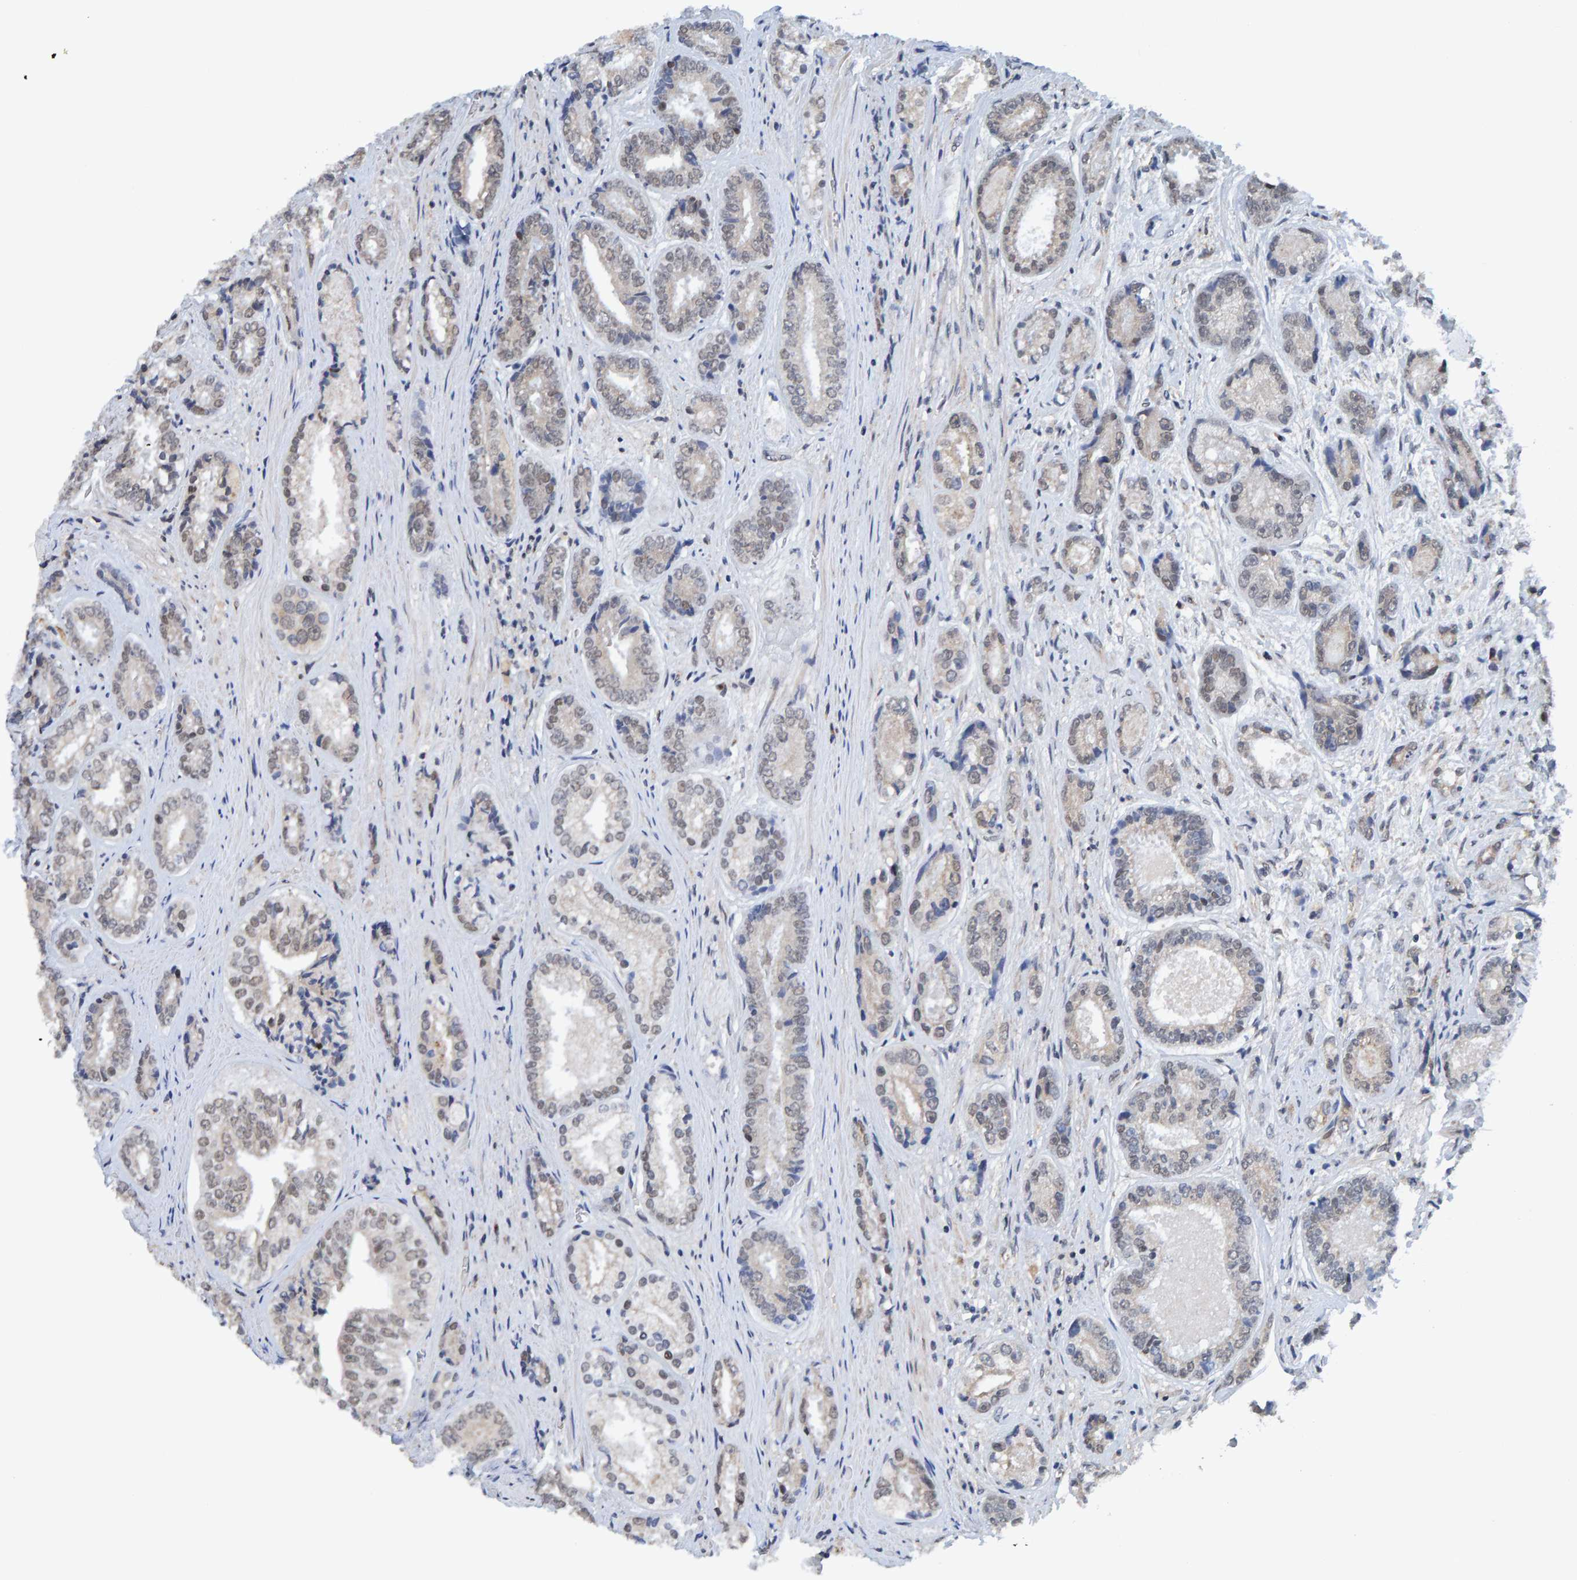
{"staining": {"intensity": "weak", "quantity": "<25%", "location": "cytoplasmic/membranous"}, "tissue": "prostate cancer", "cell_type": "Tumor cells", "image_type": "cancer", "snomed": [{"axis": "morphology", "description": "Adenocarcinoma, High grade"}, {"axis": "topography", "description": "Prostate"}], "caption": "An immunohistochemistry histopathology image of prostate cancer is shown. There is no staining in tumor cells of prostate cancer.", "gene": "SCRN2", "patient": {"sex": "male", "age": 61}}